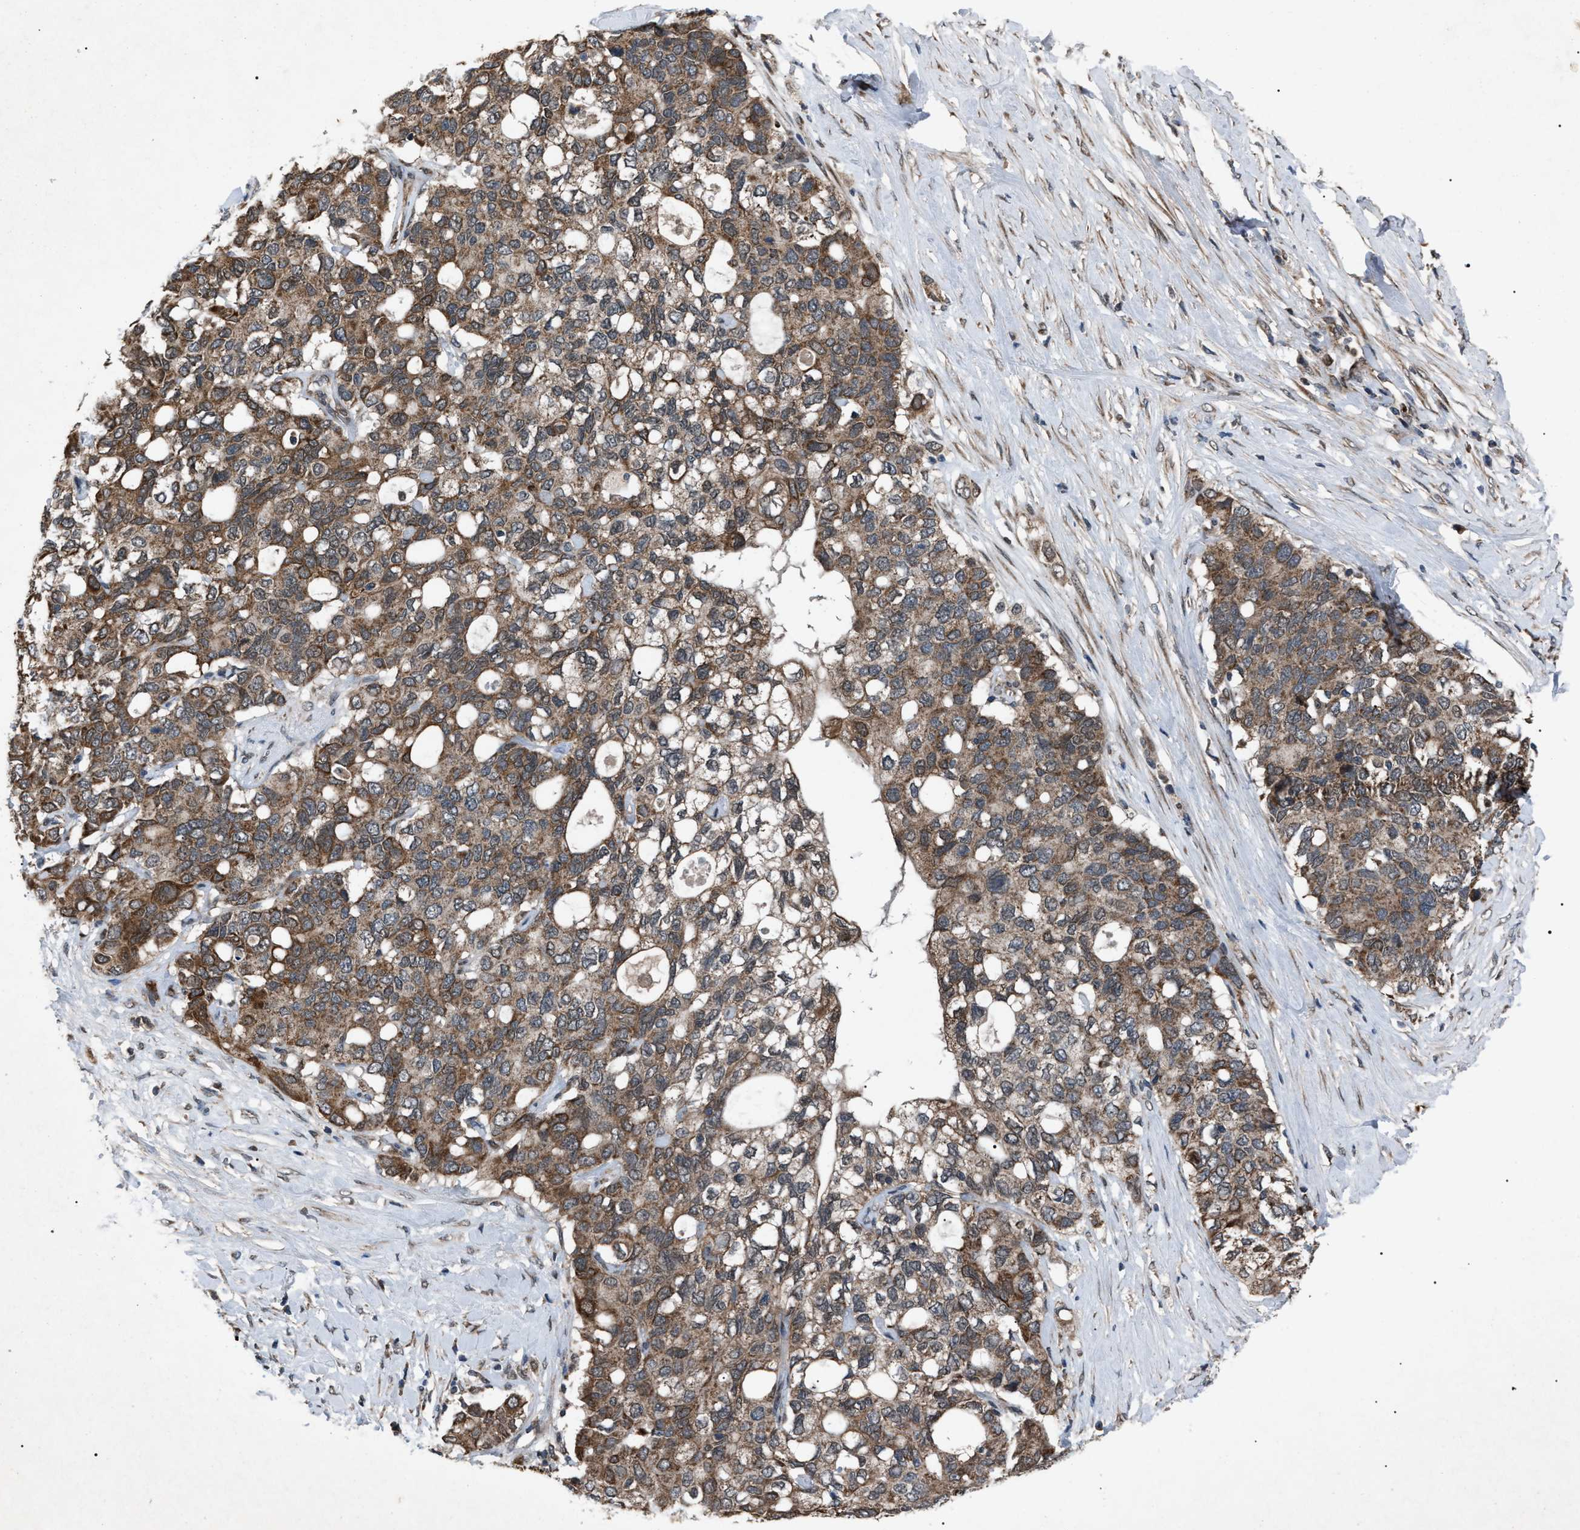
{"staining": {"intensity": "strong", "quantity": ">75%", "location": "cytoplasmic/membranous"}, "tissue": "pancreatic cancer", "cell_type": "Tumor cells", "image_type": "cancer", "snomed": [{"axis": "morphology", "description": "Adenocarcinoma, NOS"}, {"axis": "topography", "description": "Pancreas"}], "caption": "This is an image of IHC staining of pancreatic cancer, which shows strong staining in the cytoplasmic/membranous of tumor cells.", "gene": "ZFAND2A", "patient": {"sex": "female", "age": 56}}